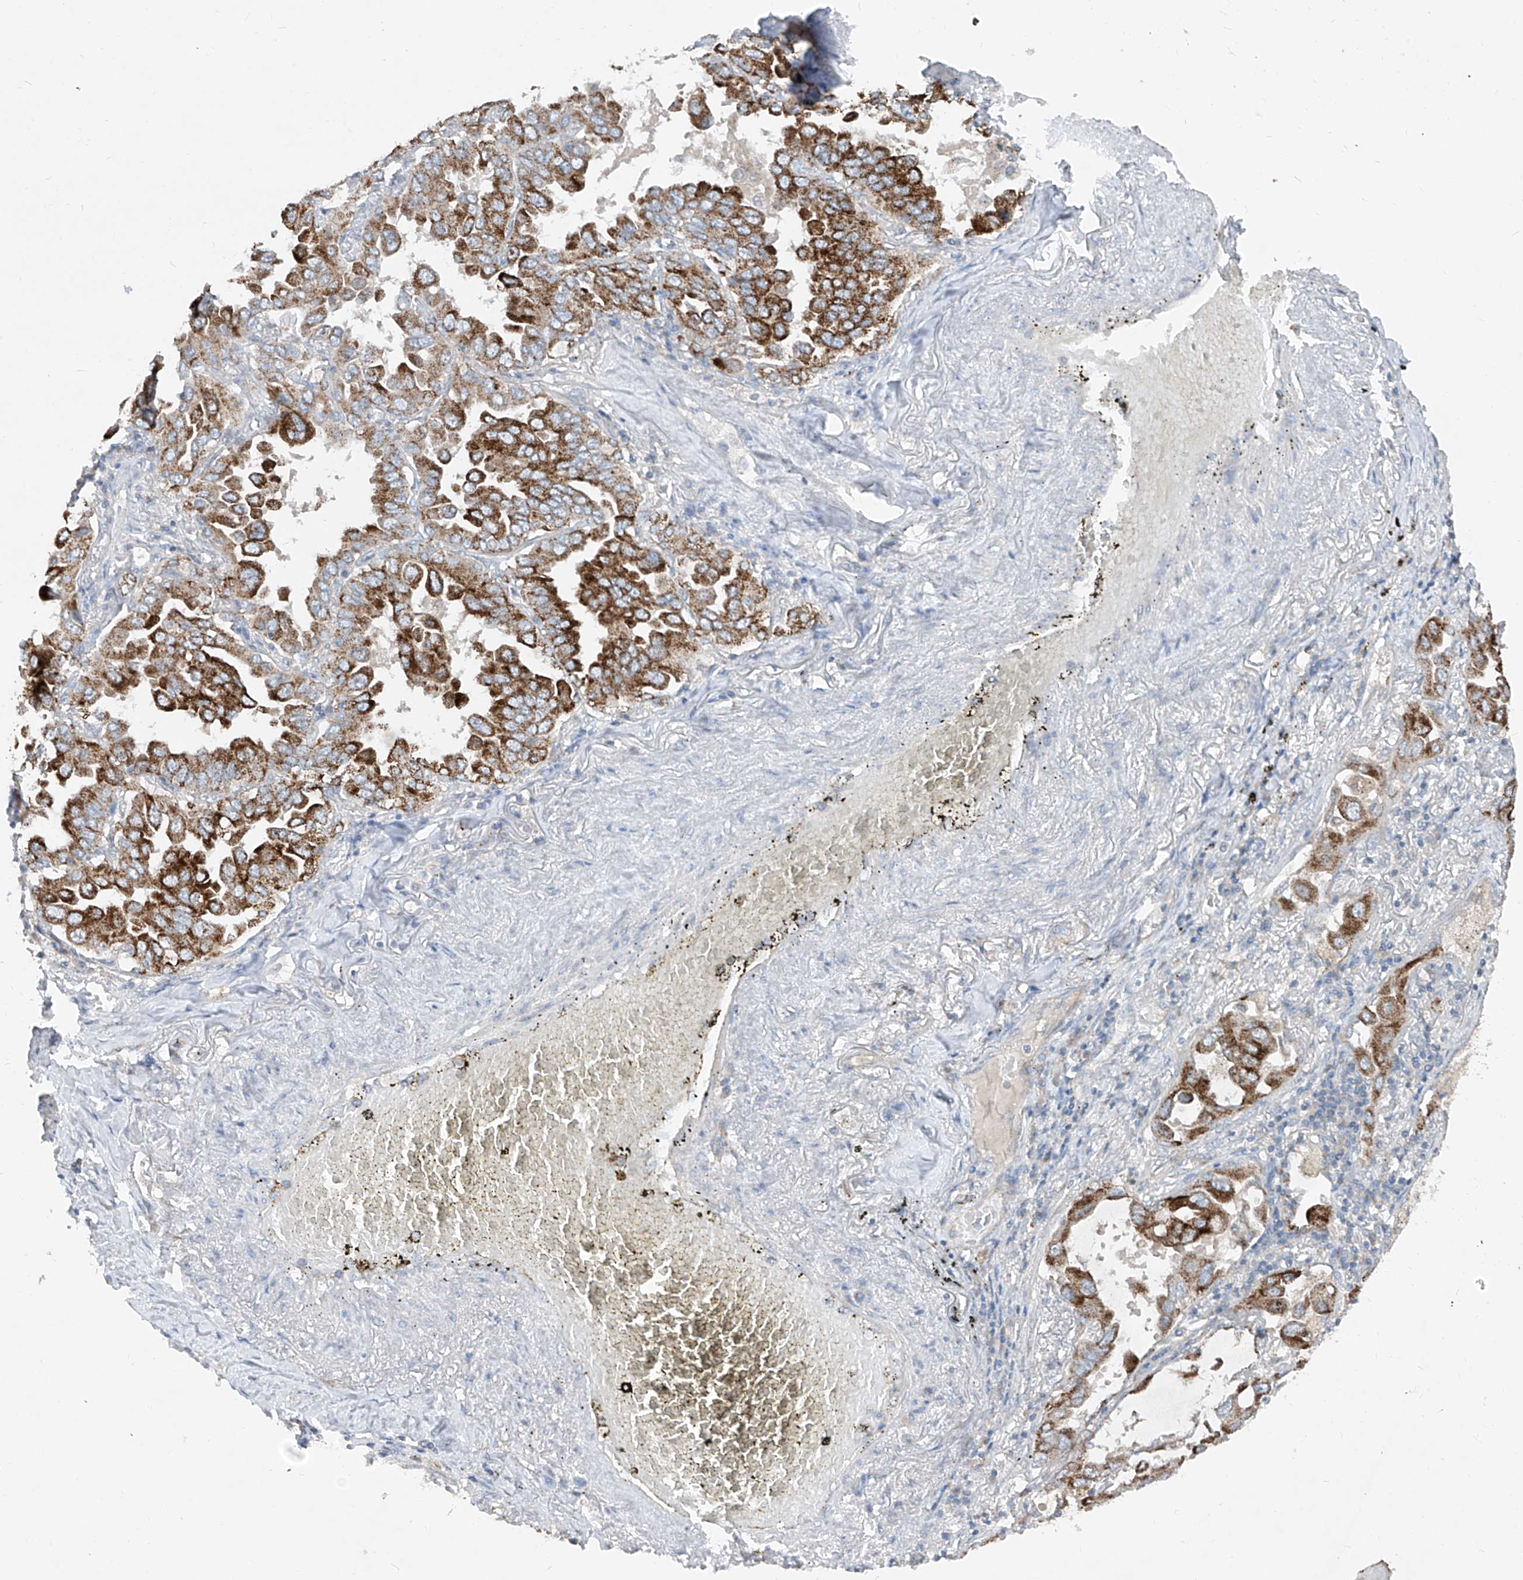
{"staining": {"intensity": "strong", "quantity": ">75%", "location": "cytoplasmic/membranous"}, "tissue": "lung cancer", "cell_type": "Tumor cells", "image_type": "cancer", "snomed": [{"axis": "morphology", "description": "Adenocarcinoma, NOS"}, {"axis": "topography", "description": "Lung"}], "caption": "Immunohistochemical staining of human adenocarcinoma (lung) reveals high levels of strong cytoplasmic/membranous protein expression in about >75% of tumor cells.", "gene": "ABCD3", "patient": {"sex": "male", "age": 64}}